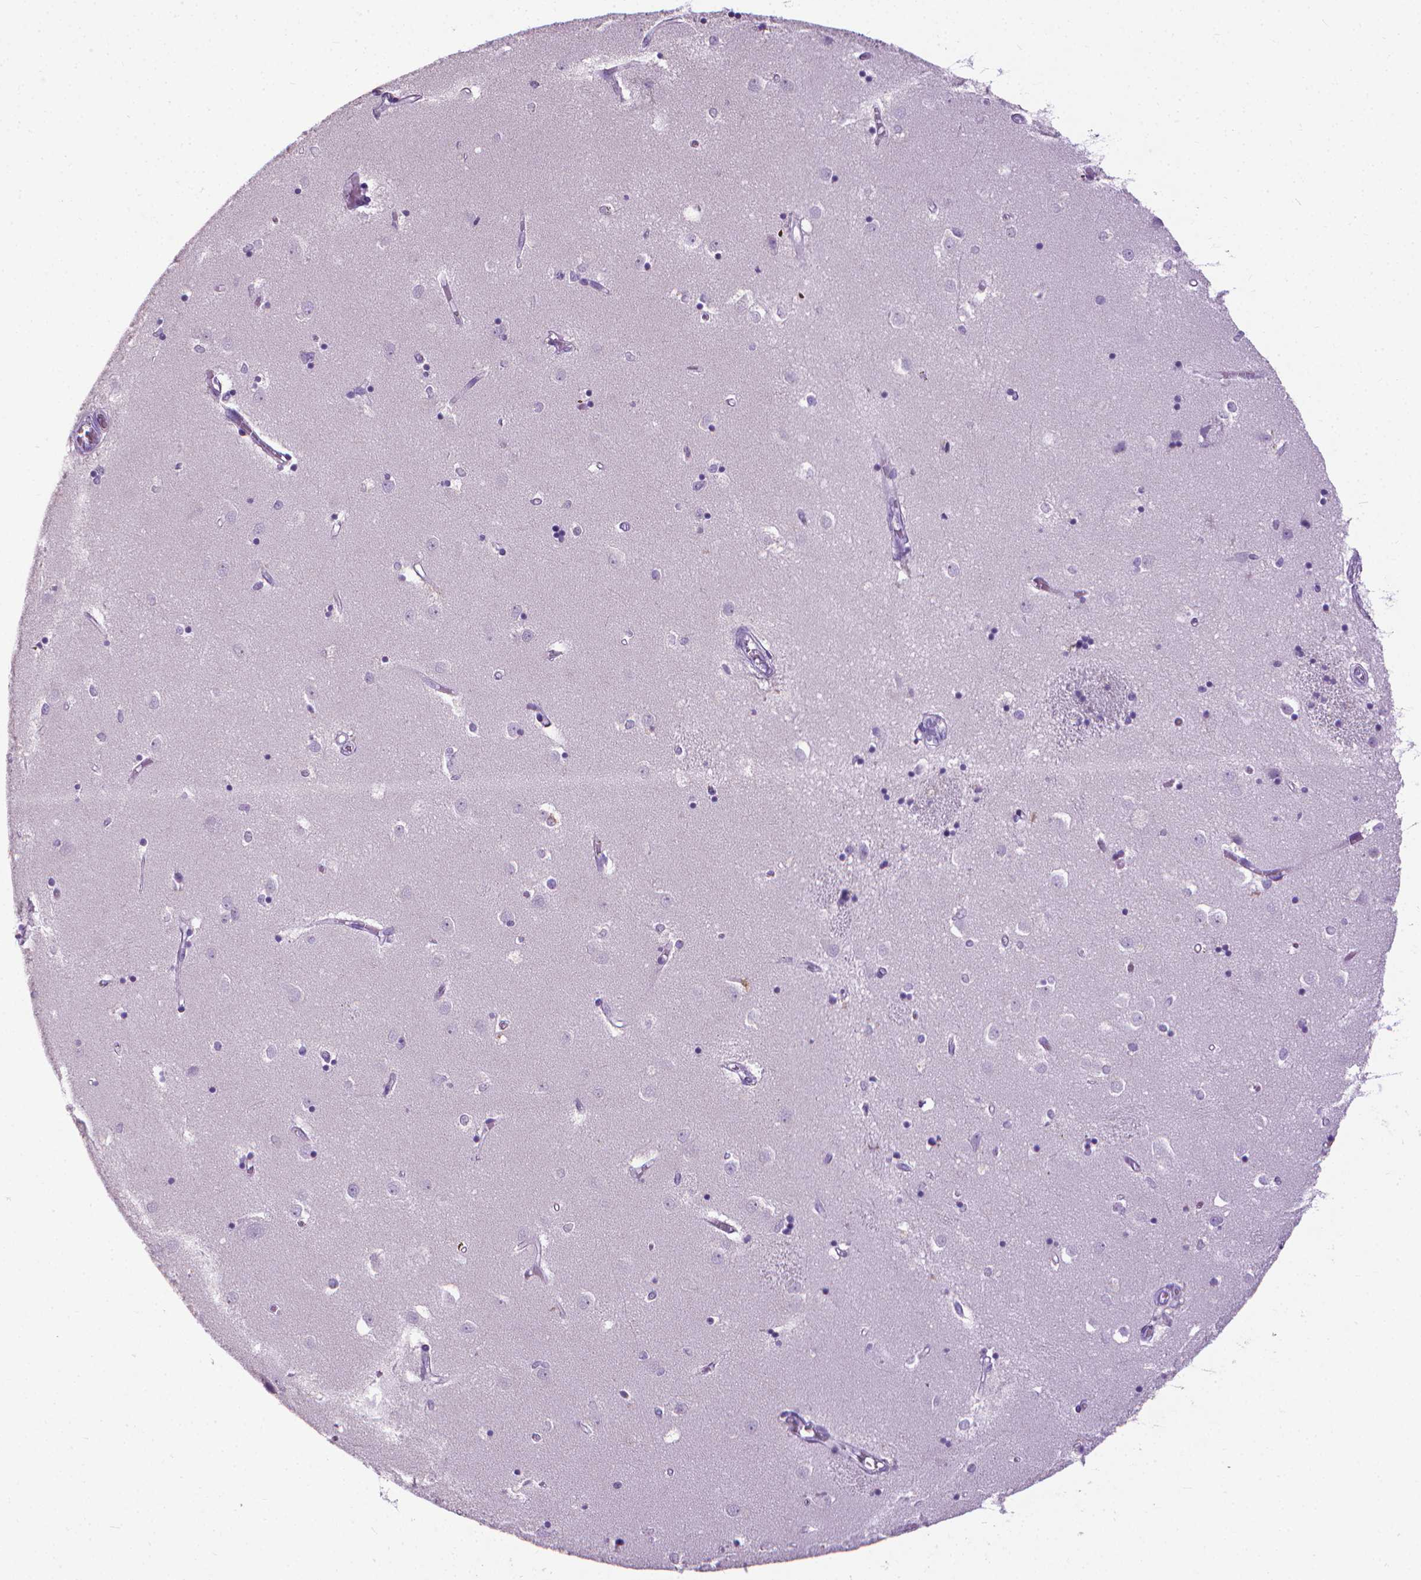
{"staining": {"intensity": "negative", "quantity": "none", "location": "none"}, "tissue": "caudate", "cell_type": "Glial cells", "image_type": "normal", "snomed": [{"axis": "morphology", "description": "Normal tissue, NOS"}, {"axis": "topography", "description": "Lateral ventricle wall"}], "caption": "The histopathology image reveals no staining of glial cells in benign caudate. (Brightfield microscopy of DAB (3,3'-diaminobenzidine) IHC at high magnification).", "gene": "KRT5", "patient": {"sex": "male", "age": 54}}